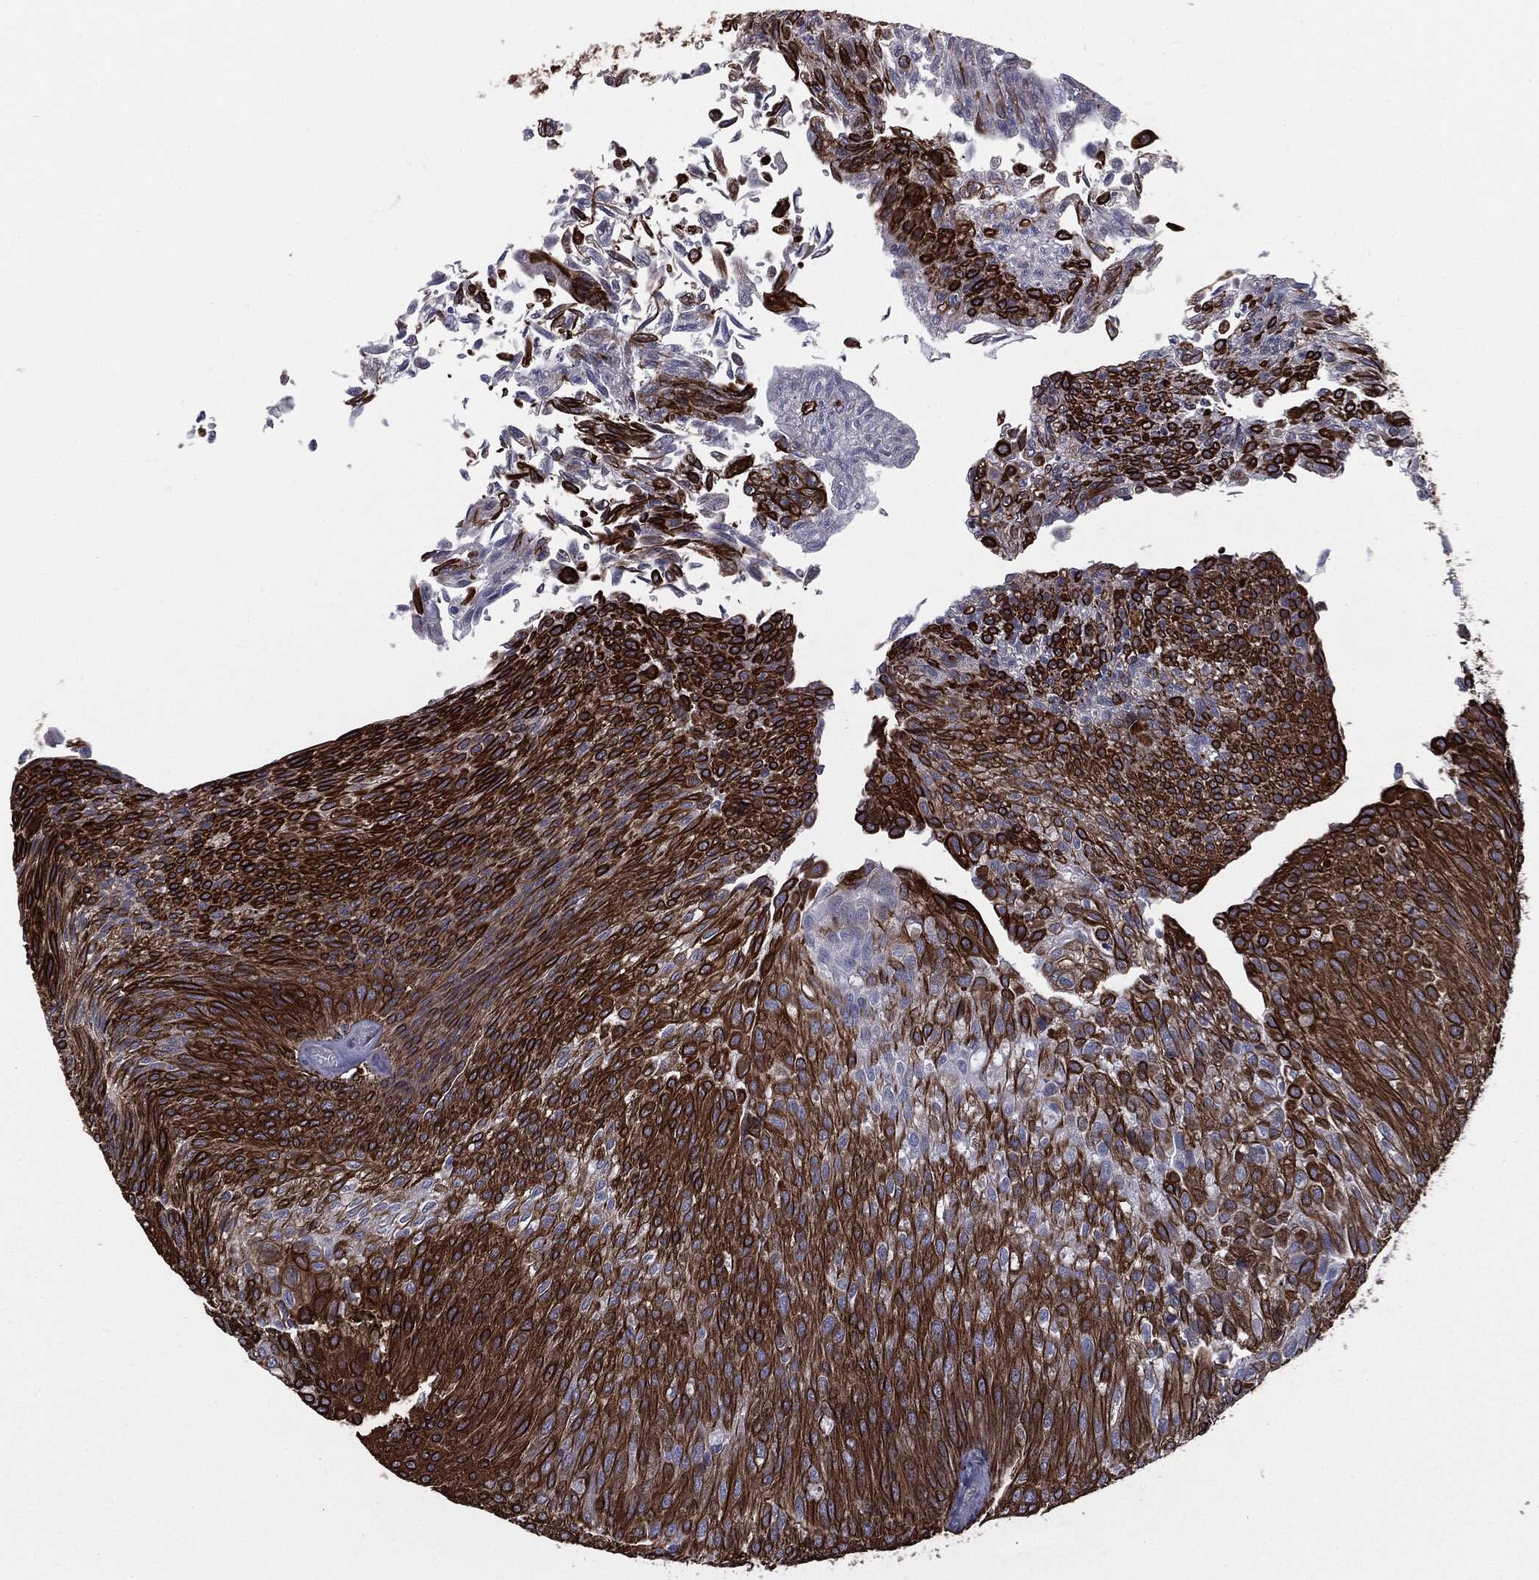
{"staining": {"intensity": "strong", "quantity": ">75%", "location": "cytoplasmic/membranous"}, "tissue": "urothelial cancer", "cell_type": "Tumor cells", "image_type": "cancer", "snomed": [{"axis": "morphology", "description": "Urothelial carcinoma, Low grade"}, {"axis": "topography", "description": "Ureter, NOS"}, {"axis": "topography", "description": "Urinary bladder"}], "caption": "The histopathology image displays immunohistochemical staining of low-grade urothelial carcinoma. There is strong cytoplasmic/membranous positivity is identified in approximately >75% of tumor cells.", "gene": "KRT5", "patient": {"sex": "male", "age": 78}}